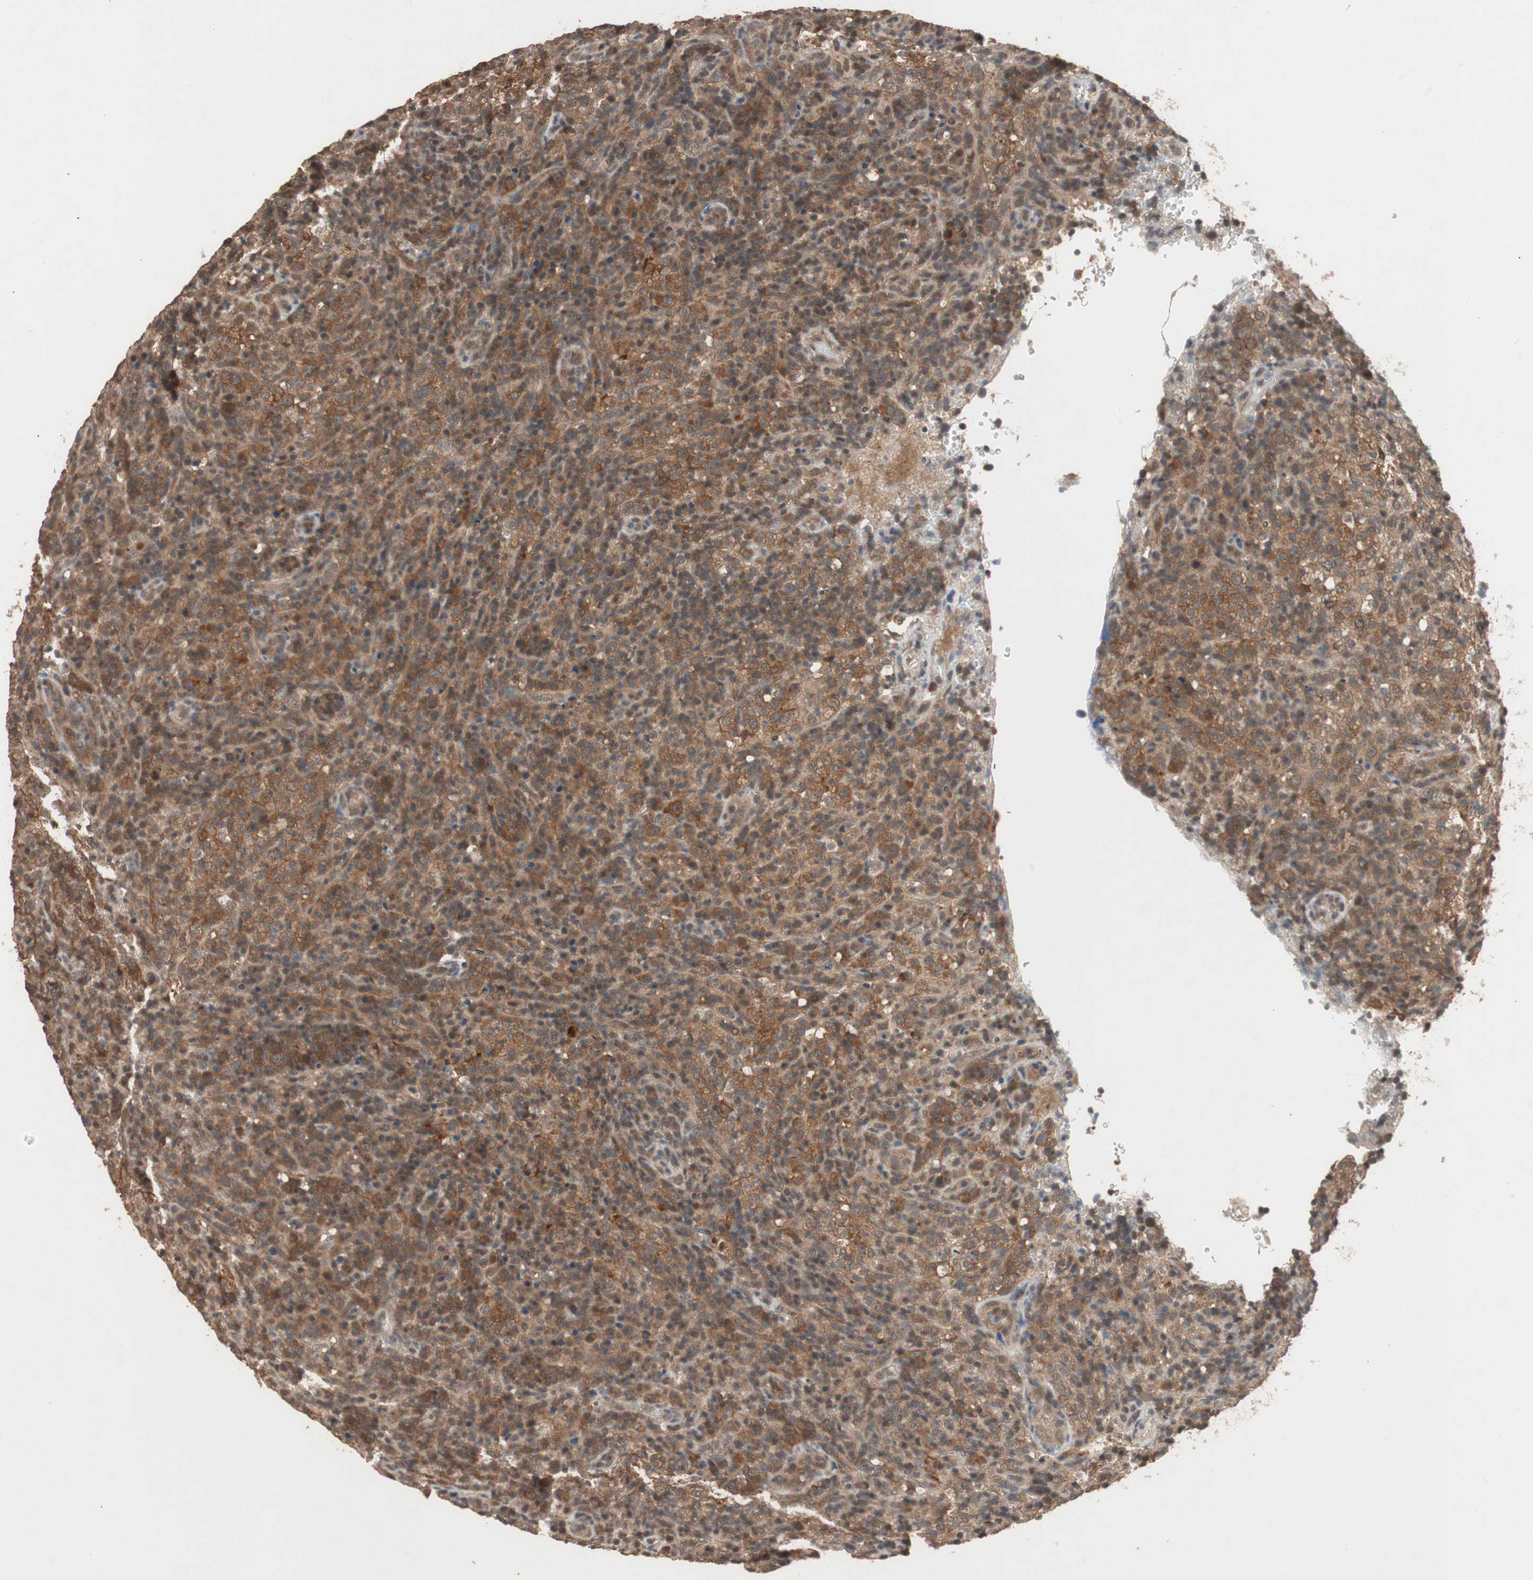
{"staining": {"intensity": "strong", "quantity": ">75%", "location": "cytoplasmic/membranous"}, "tissue": "lymphoma", "cell_type": "Tumor cells", "image_type": "cancer", "snomed": [{"axis": "morphology", "description": "Malignant lymphoma, non-Hodgkin's type, High grade"}, {"axis": "topography", "description": "Lymph node"}], "caption": "Lymphoma stained with a protein marker reveals strong staining in tumor cells.", "gene": "GART", "patient": {"sex": "female", "age": 76}}